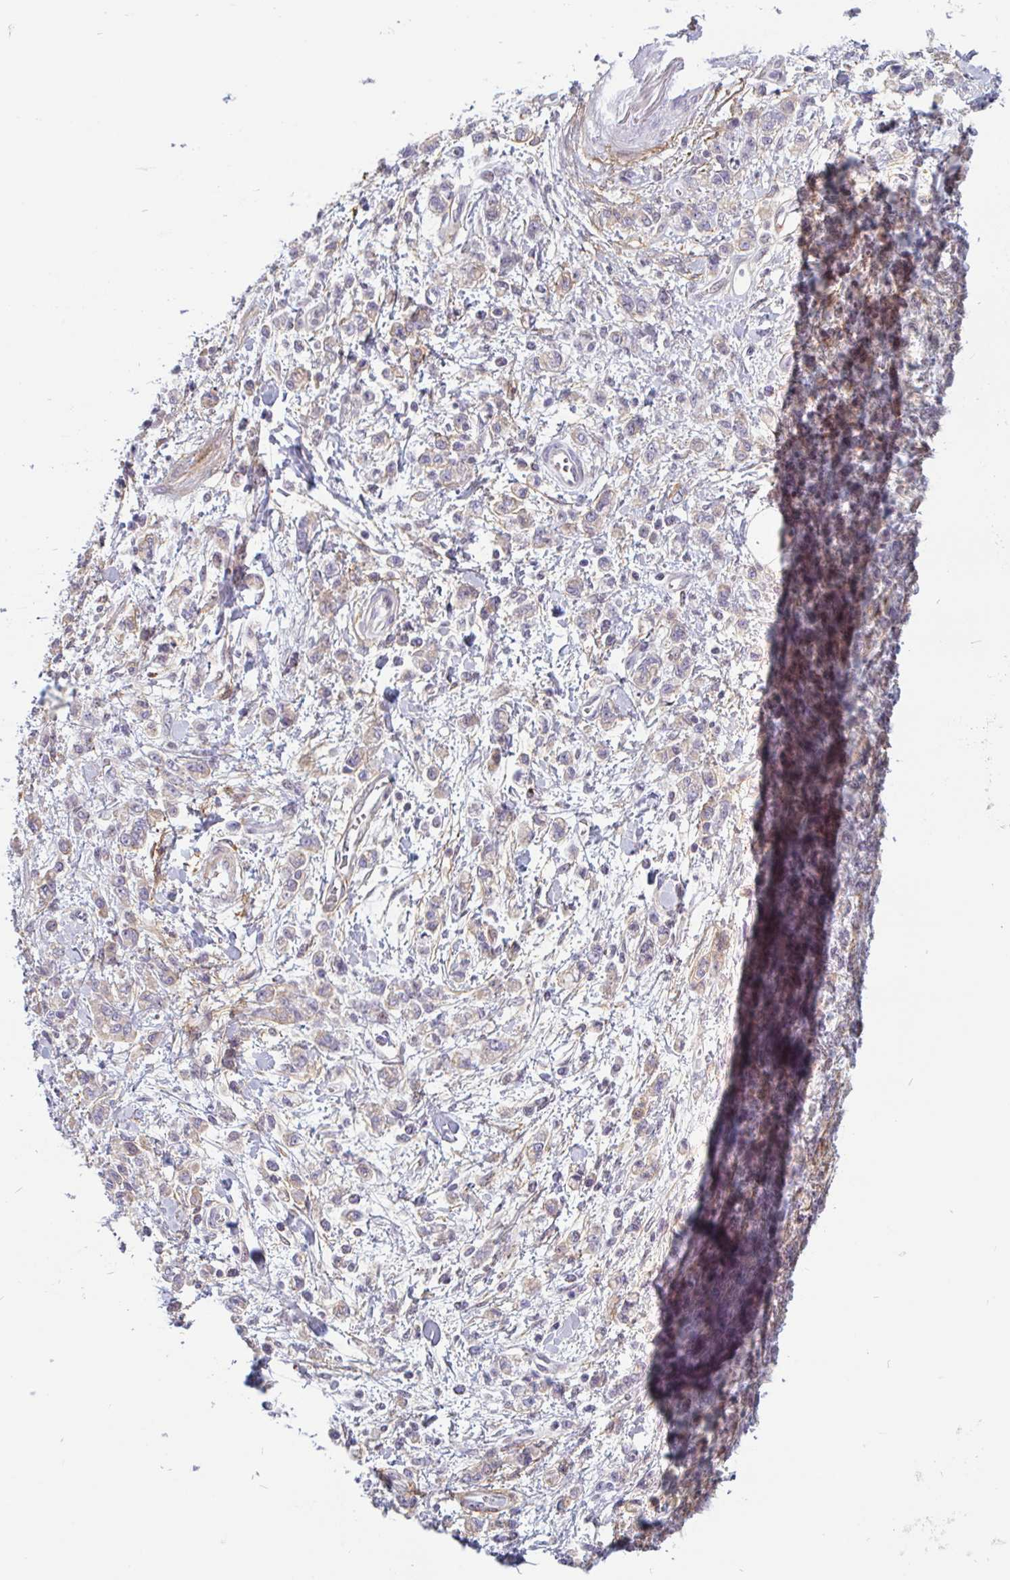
{"staining": {"intensity": "weak", "quantity": "25%-75%", "location": "cytoplasmic/membranous"}, "tissue": "stomach cancer", "cell_type": "Tumor cells", "image_type": "cancer", "snomed": [{"axis": "morphology", "description": "Adenocarcinoma, NOS"}, {"axis": "topography", "description": "Stomach"}], "caption": "Immunohistochemical staining of stomach adenocarcinoma displays weak cytoplasmic/membranous protein staining in about 25%-75% of tumor cells. (IHC, brightfield microscopy, high magnification).", "gene": "TMEM119", "patient": {"sex": "male", "age": 77}}